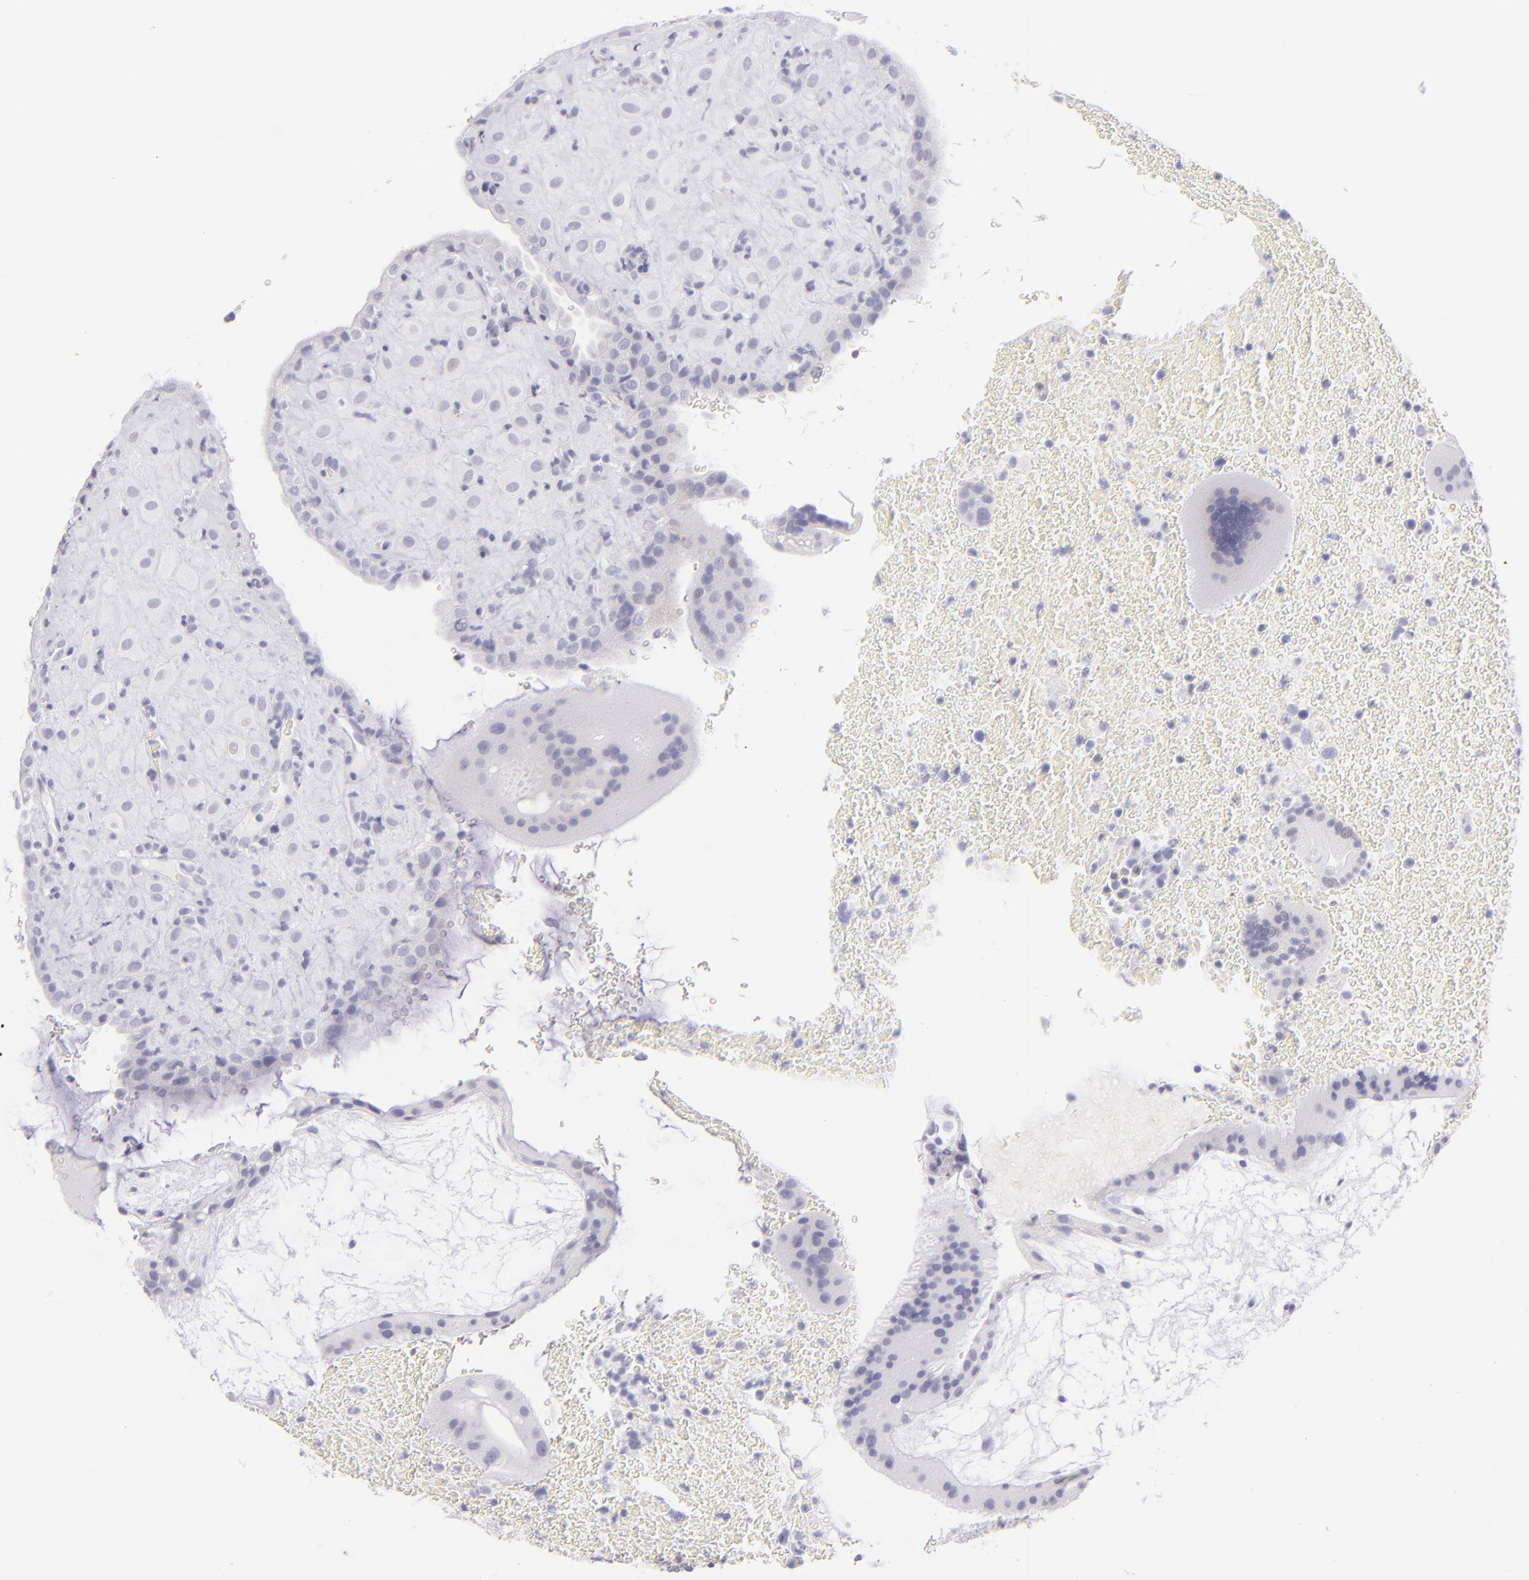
{"staining": {"intensity": "negative", "quantity": "none", "location": "none"}, "tissue": "placenta", "cell_type": "Decidual cells", "image_type": "normal", "snomed": [{"axis": "morphology", "description": "Normal tissue, NOS"}, {"axis": "topography", "description": "Placenta"}], "caption": "A micrograph of placenta stained for a protein exhibits no brown staining in decidual cells. The staining was performed using DAB to visualize the protein expression in brown, while the nuclei were stained in blue with hematoxylin (Magnification: 20x).", "gene": "FCER2", "patient": {"sex": "female", "age": 19}}